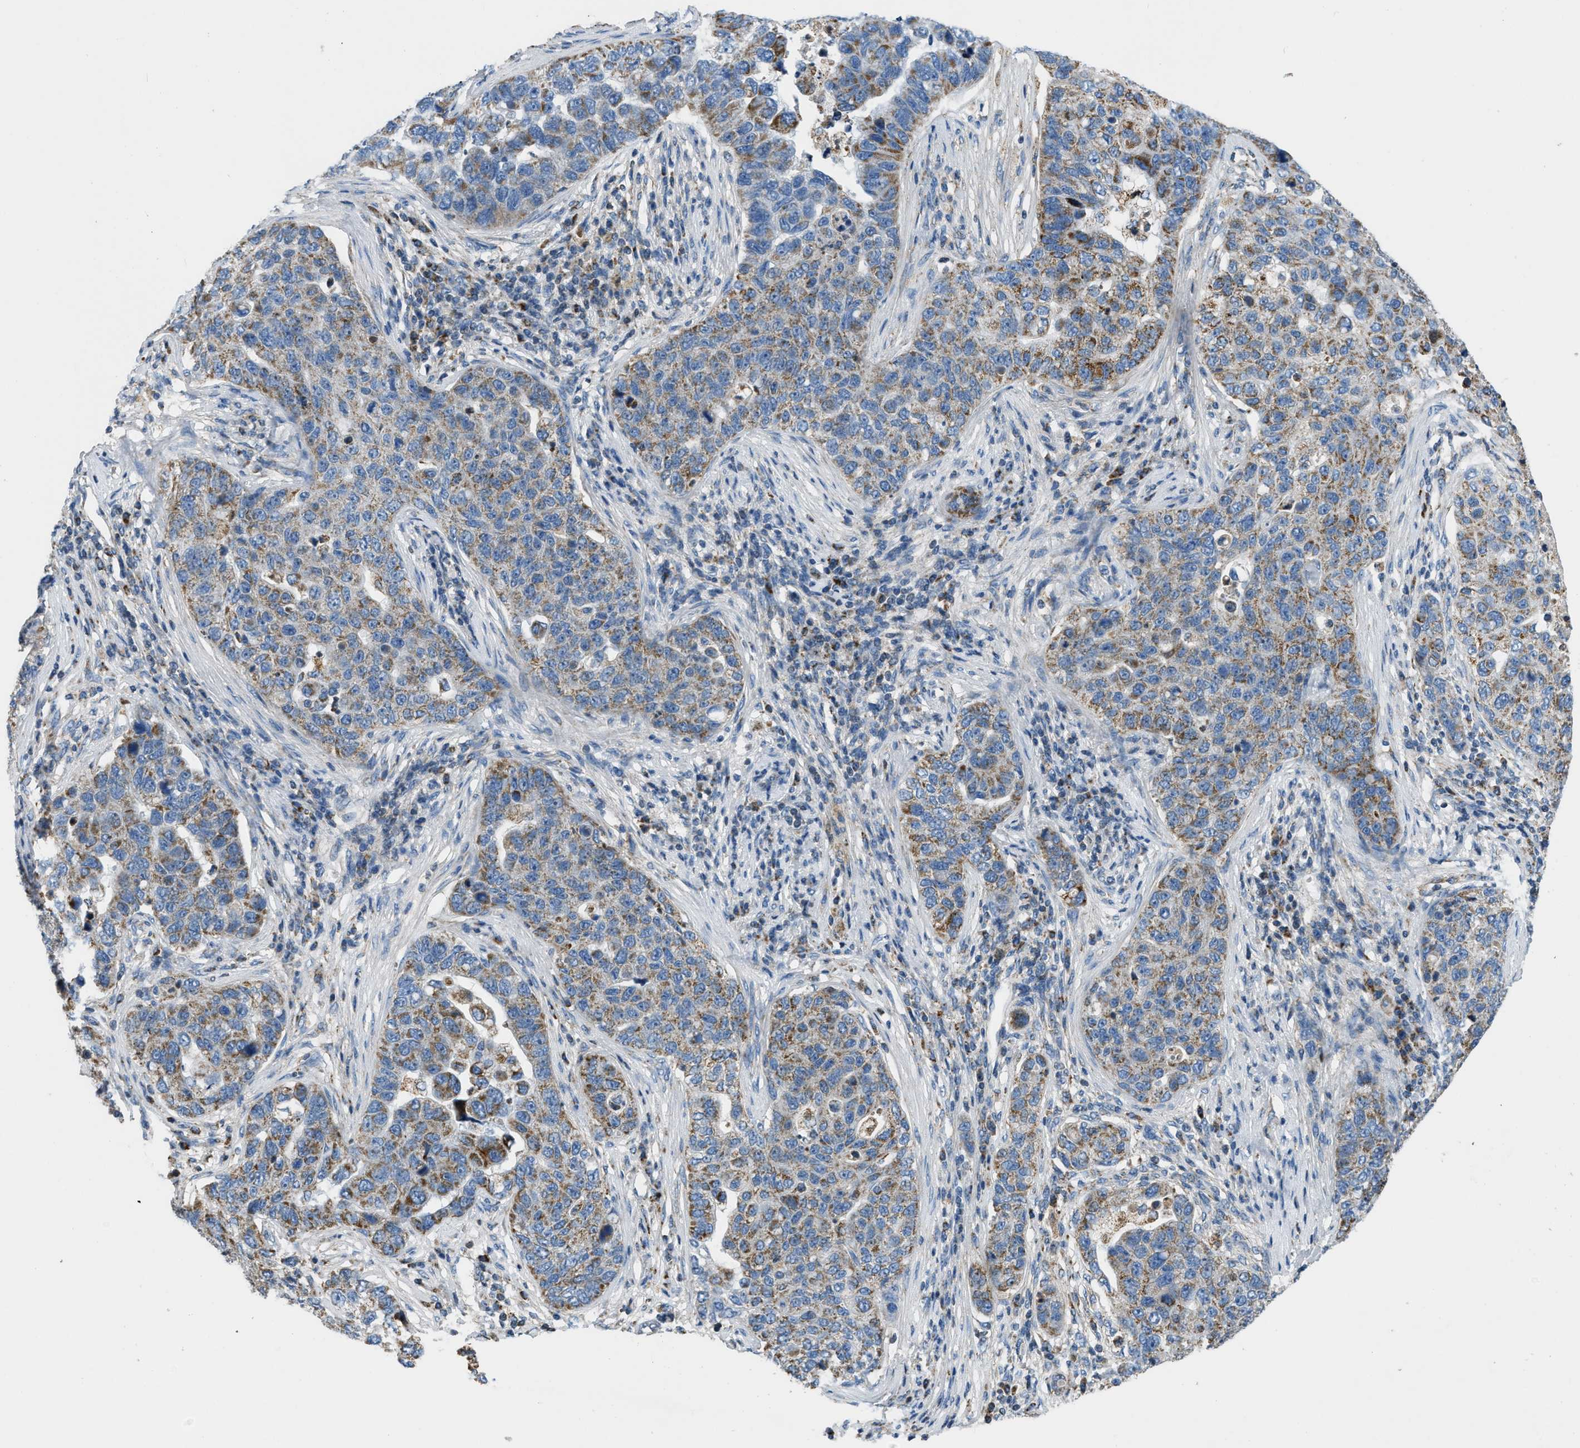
{"staining": {"intensity": "moderate", "quantity": ">75%", "location": "cytoplasmic/membranous"}, "tissue": "pancreatic cancer", "cell_type": "Tumor cells", "image_type": "cancer", "snomed": [{"axis": "morphology", "description": "Adenocarcinoma, NOS"}, {"axis": "topography", "description": "Pancreas"}], "caption": "Protein expression analysis of pancreatic adenocarcinoma reveals moderate cytoplasmic/membranous expression in approximately >75% of tumor cells.", "gene": "ACADVL", "patient": {"sex": "female", "age": 61}}